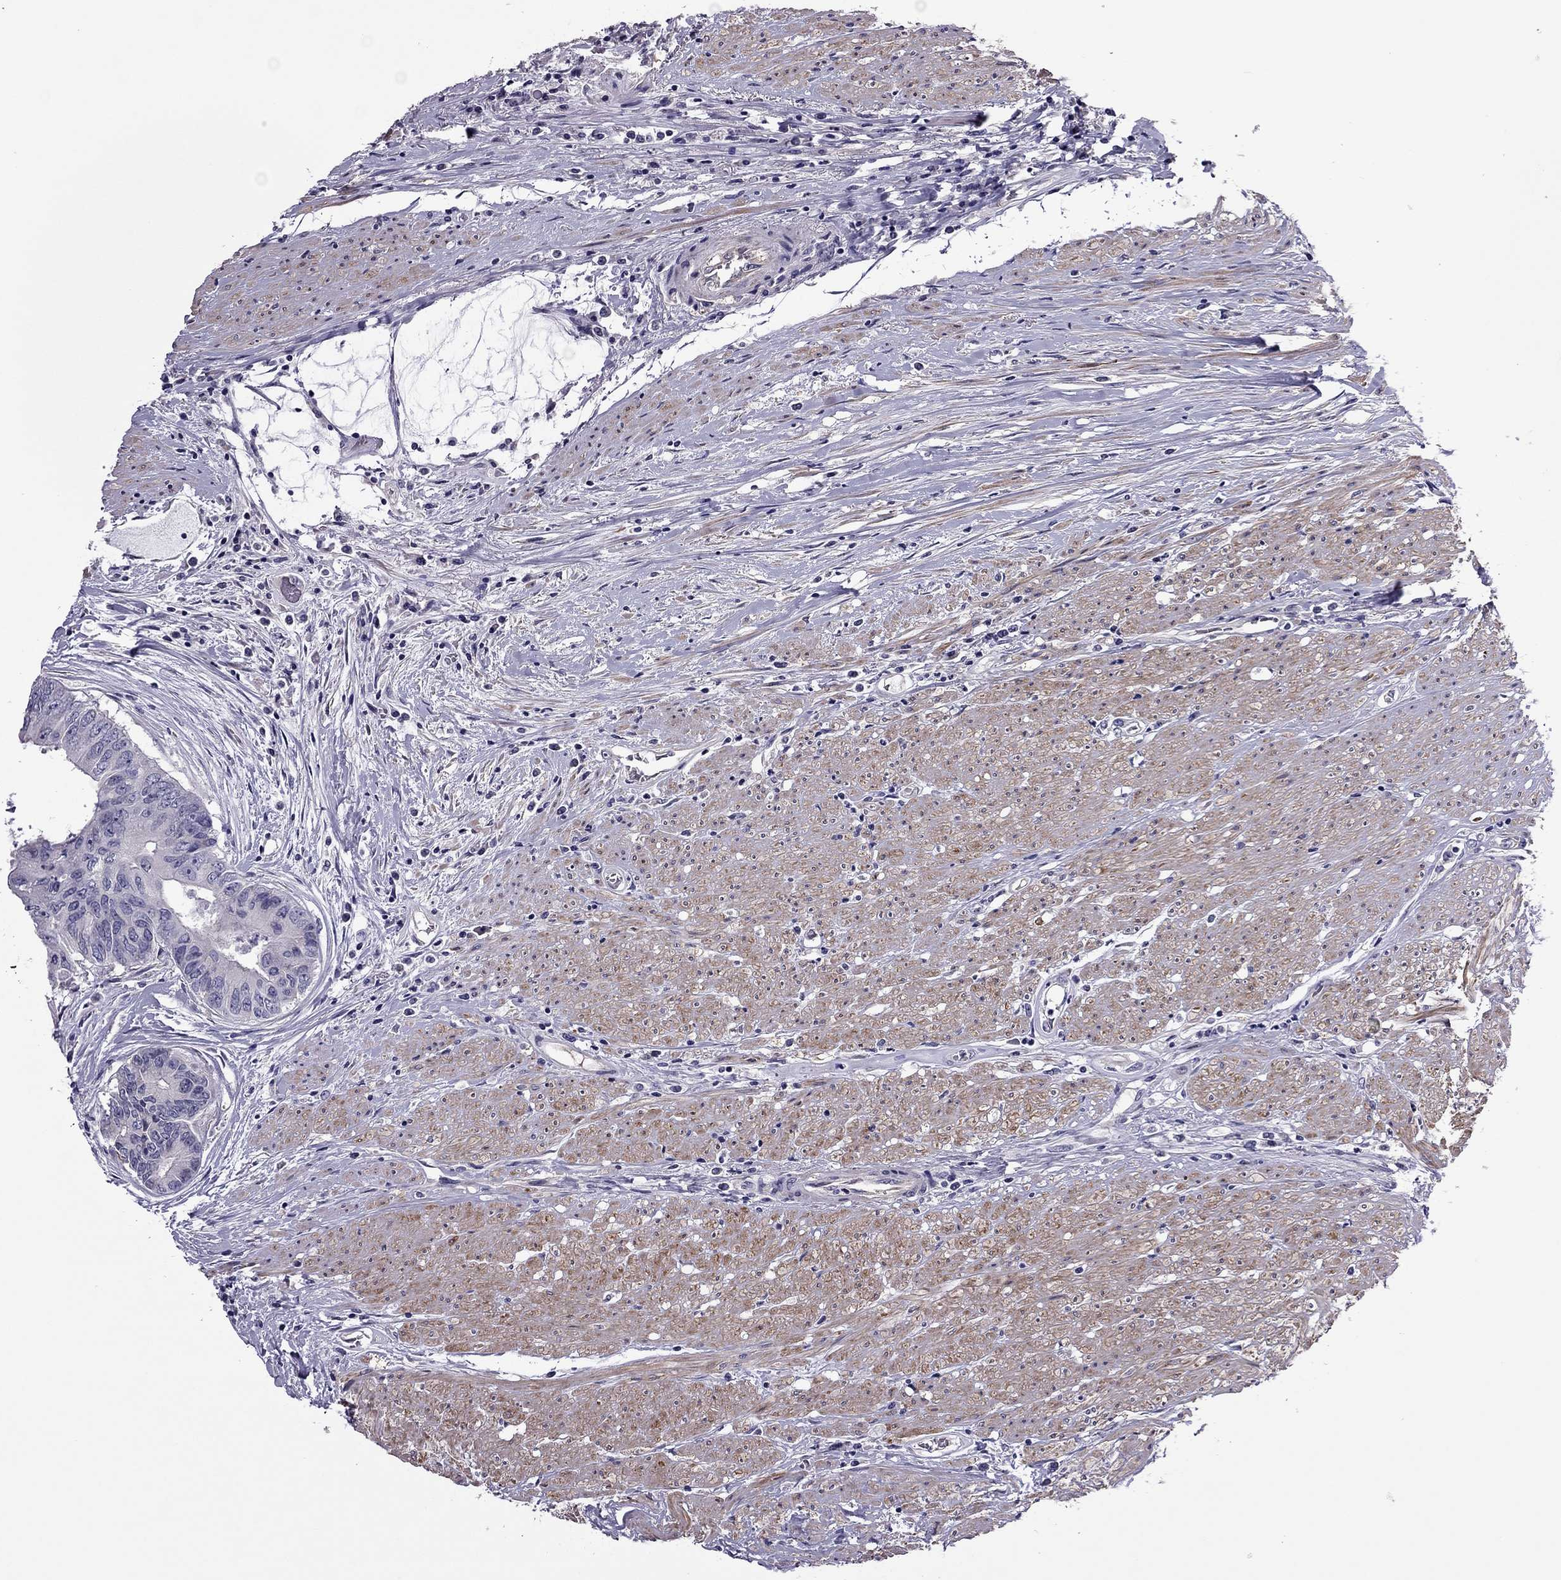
{"staining": {"intensity": "negative", "quantity": "none", "location": "none"}, "tissue": "colorectal cancer", "cell_type": "Tumor cells", "image_type": "cancer", "snomed": [{"axis": "morphology", "description": "Adenocarcinoma, NOS"}, {"axis": "topography", "description": "Rectum"}], "caption": "DAB (3,3'-diaminobenzidine) immunohistochemical staining of human colorectal cancer displays no significant positivity in tumor cells.", "gene": "SLC16A8", "patient": {"sex": "male", "age": 59}}